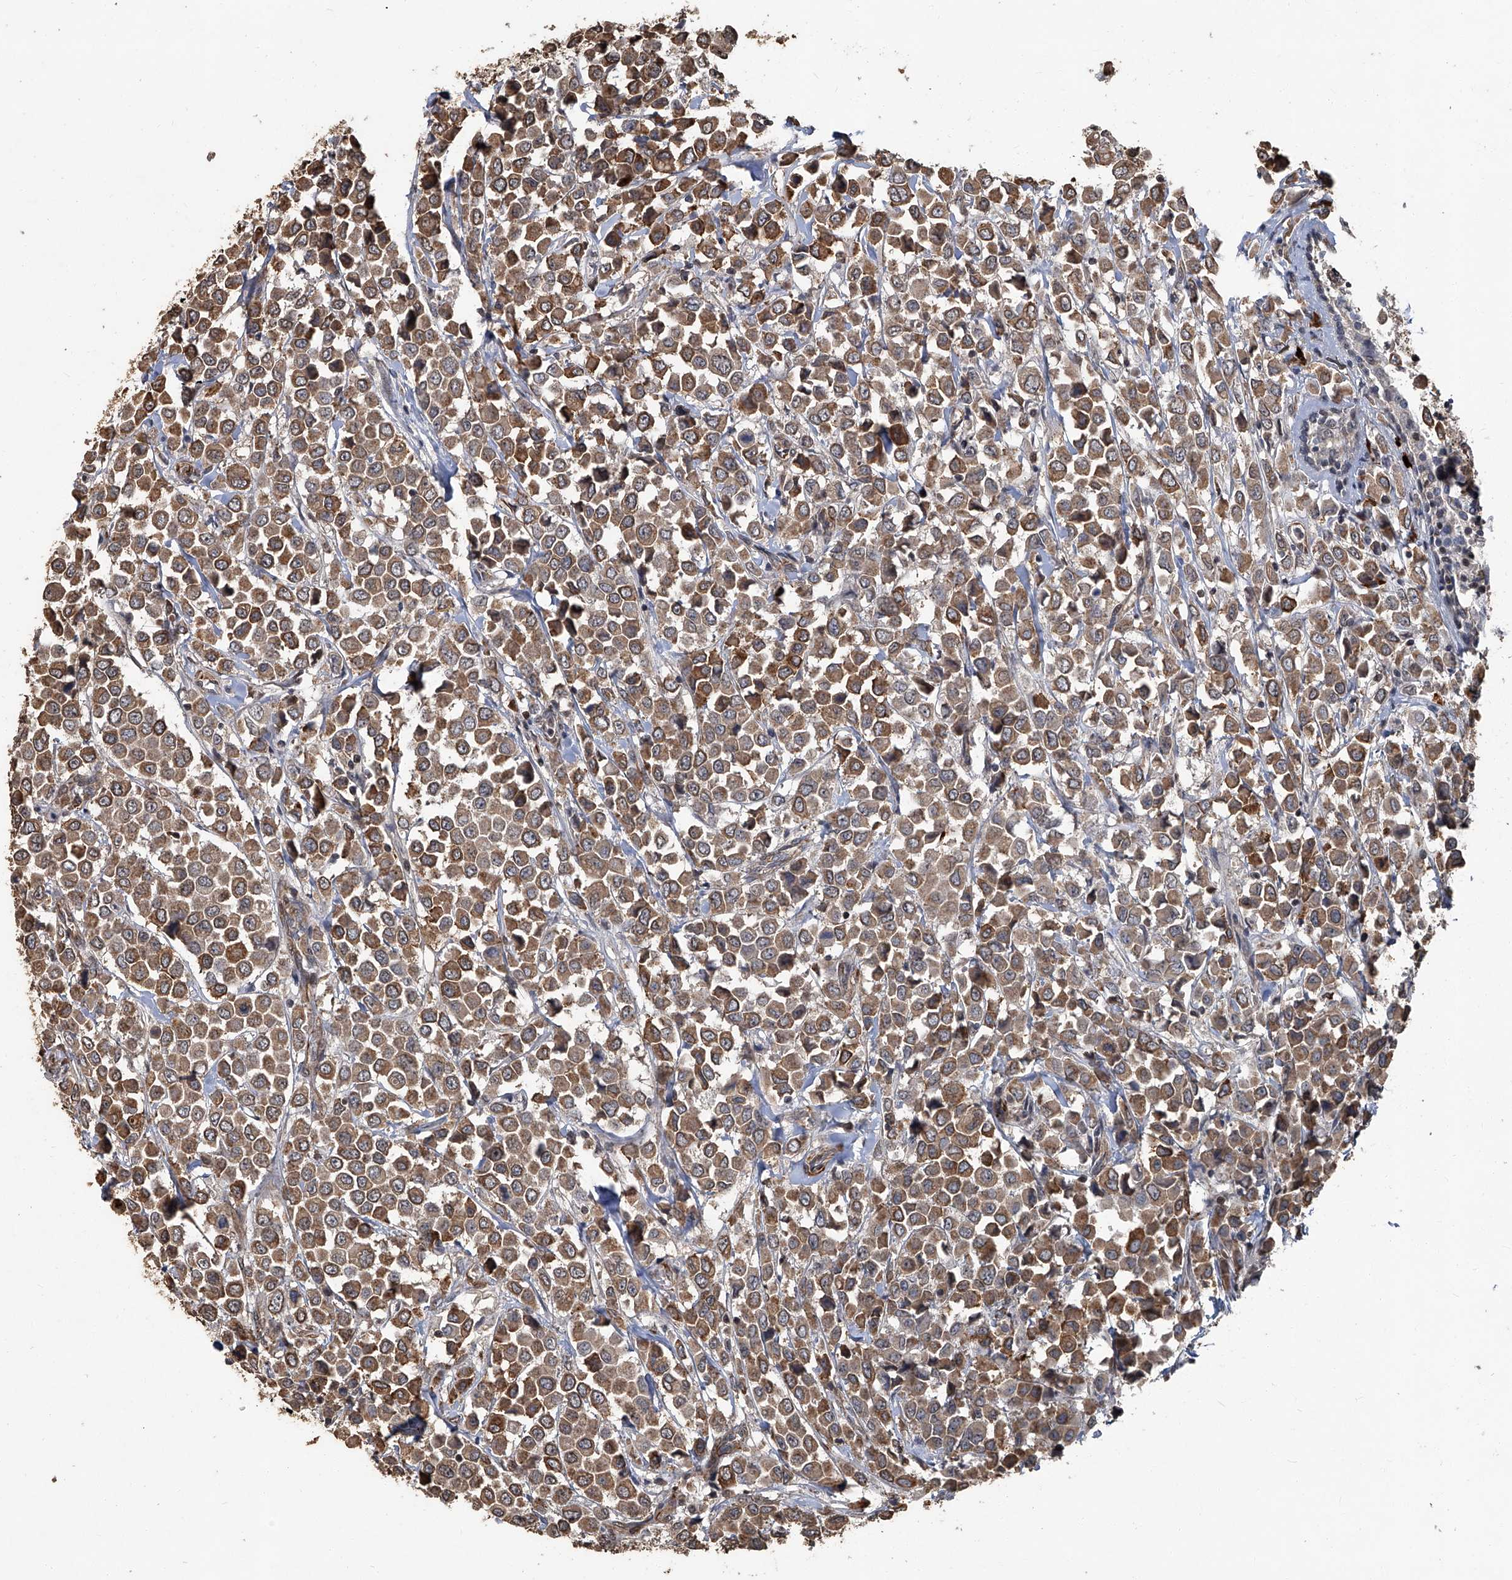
{"staining": {"intensity": "moderate", "quantity": ">75%", "location": "cytoplasmic/membranous"}, "tissue": "breast cancer", "cell_type": "Tumor cells", "image_type": "cancer", "snomed": [{"axis": "morphology", "description": "Duct carcinoma"}, {"axis": "topography", "description": "Breast"}], "caption": "About >75% of tumor cells in human breast cancer (intraductal carcinoma) show moderate cytoplasmic/membranous protein expression as visualized by brown immunohistochemical staining.", "gene": "GPR132", "patient": {"sex": "female", "age": 61}}